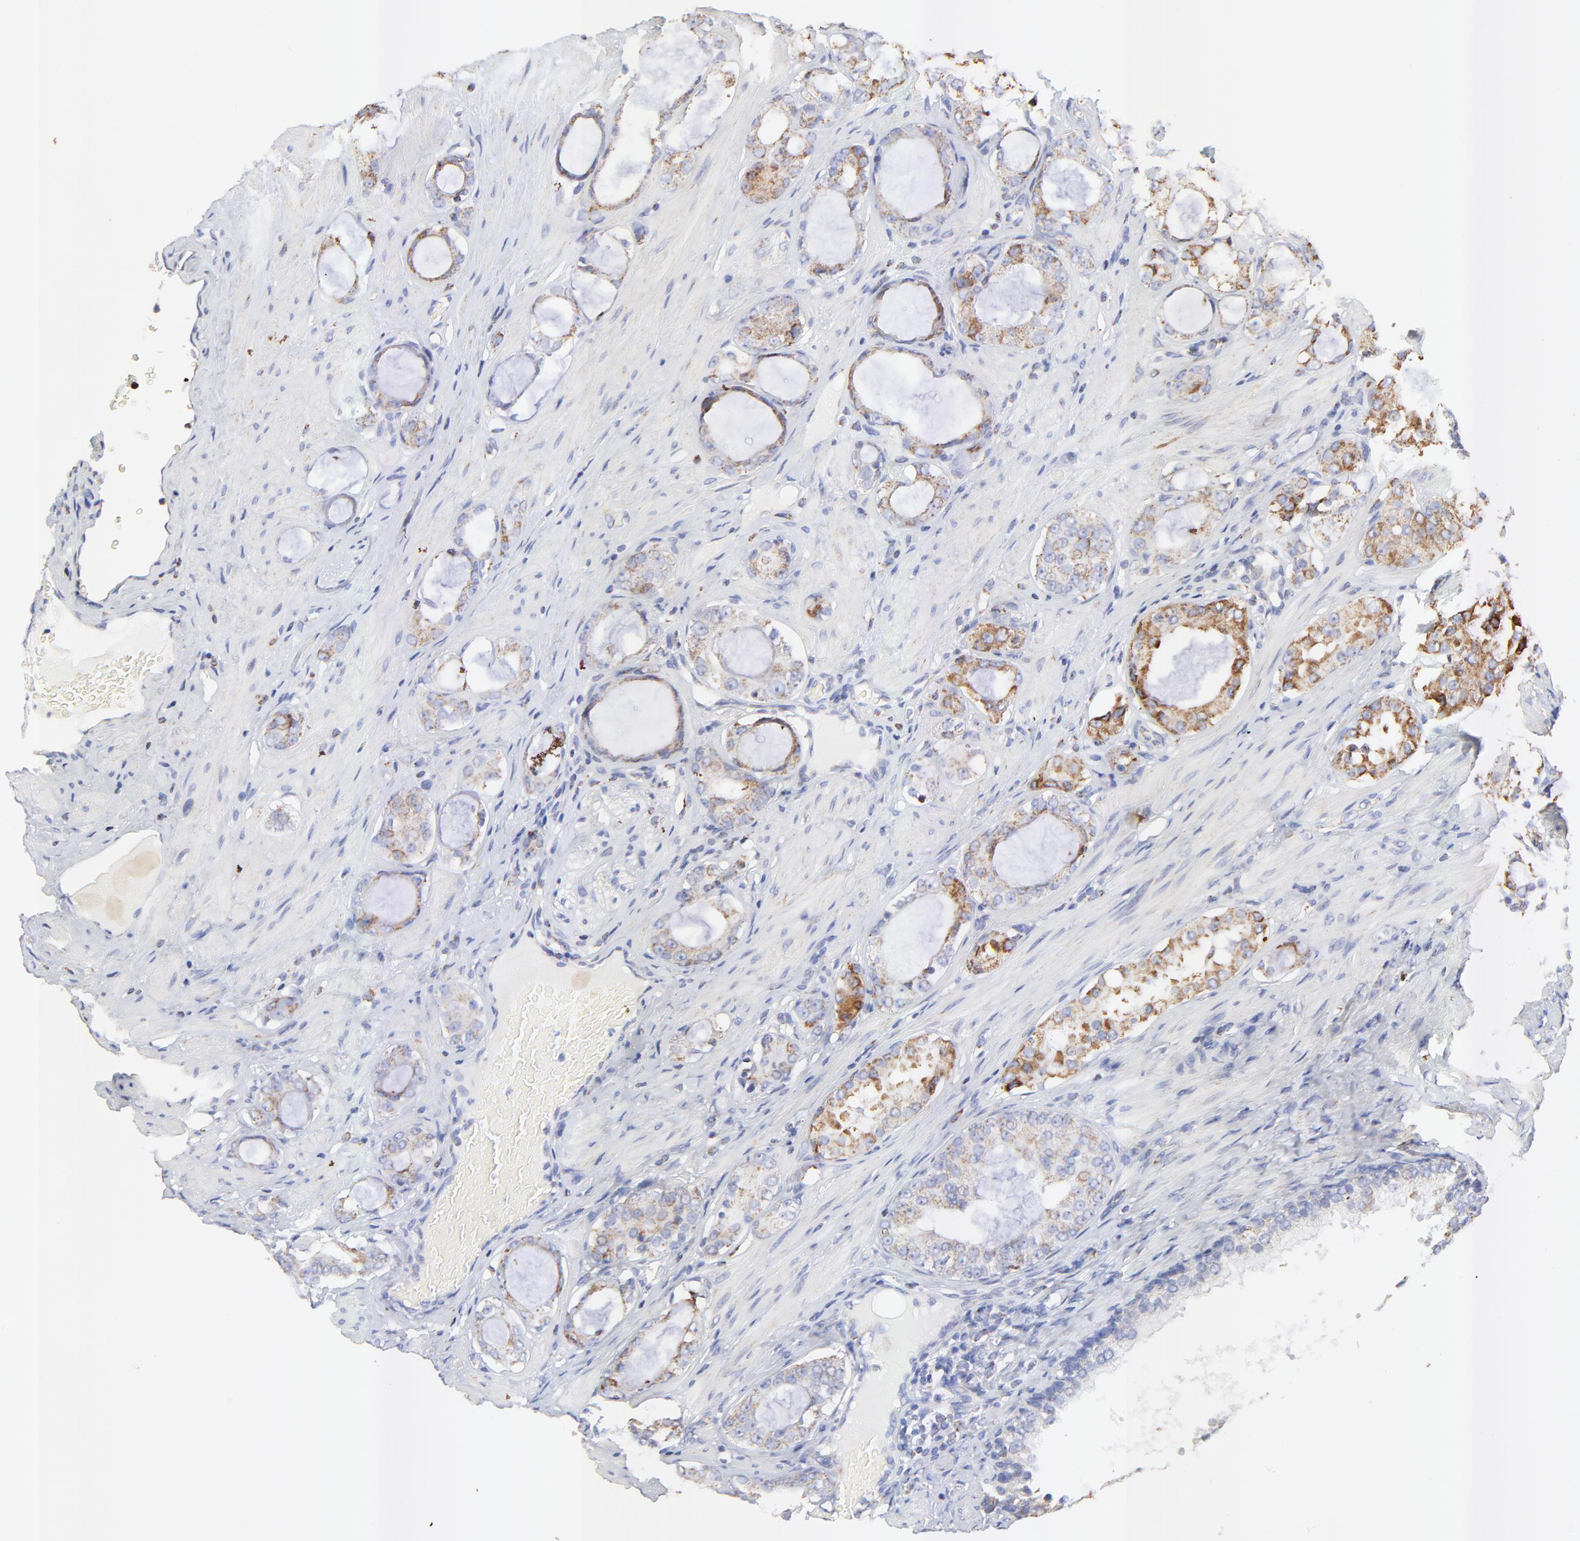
{"staining": {"intensity": "weak", "quantity": "<25%", "location": "cytoplasmic/membranous"}, "tissue": "prostate cancer", "cell_type": "Tumor cells", "image_type": "cancer", "snomed": [{"axis": "morphology", "description": "Adenocarcinoma, Medium grade"}, {"axis": "topography", "description": "Prostate"}], "caption": "Immunohistochemistry (IHC) photomicrograph of prostate cancer stained for a protein (brown), which reveals no expression in tumor cells.", "gene": "COX4I1", "patient": {"sex": "male", "age": 73}}